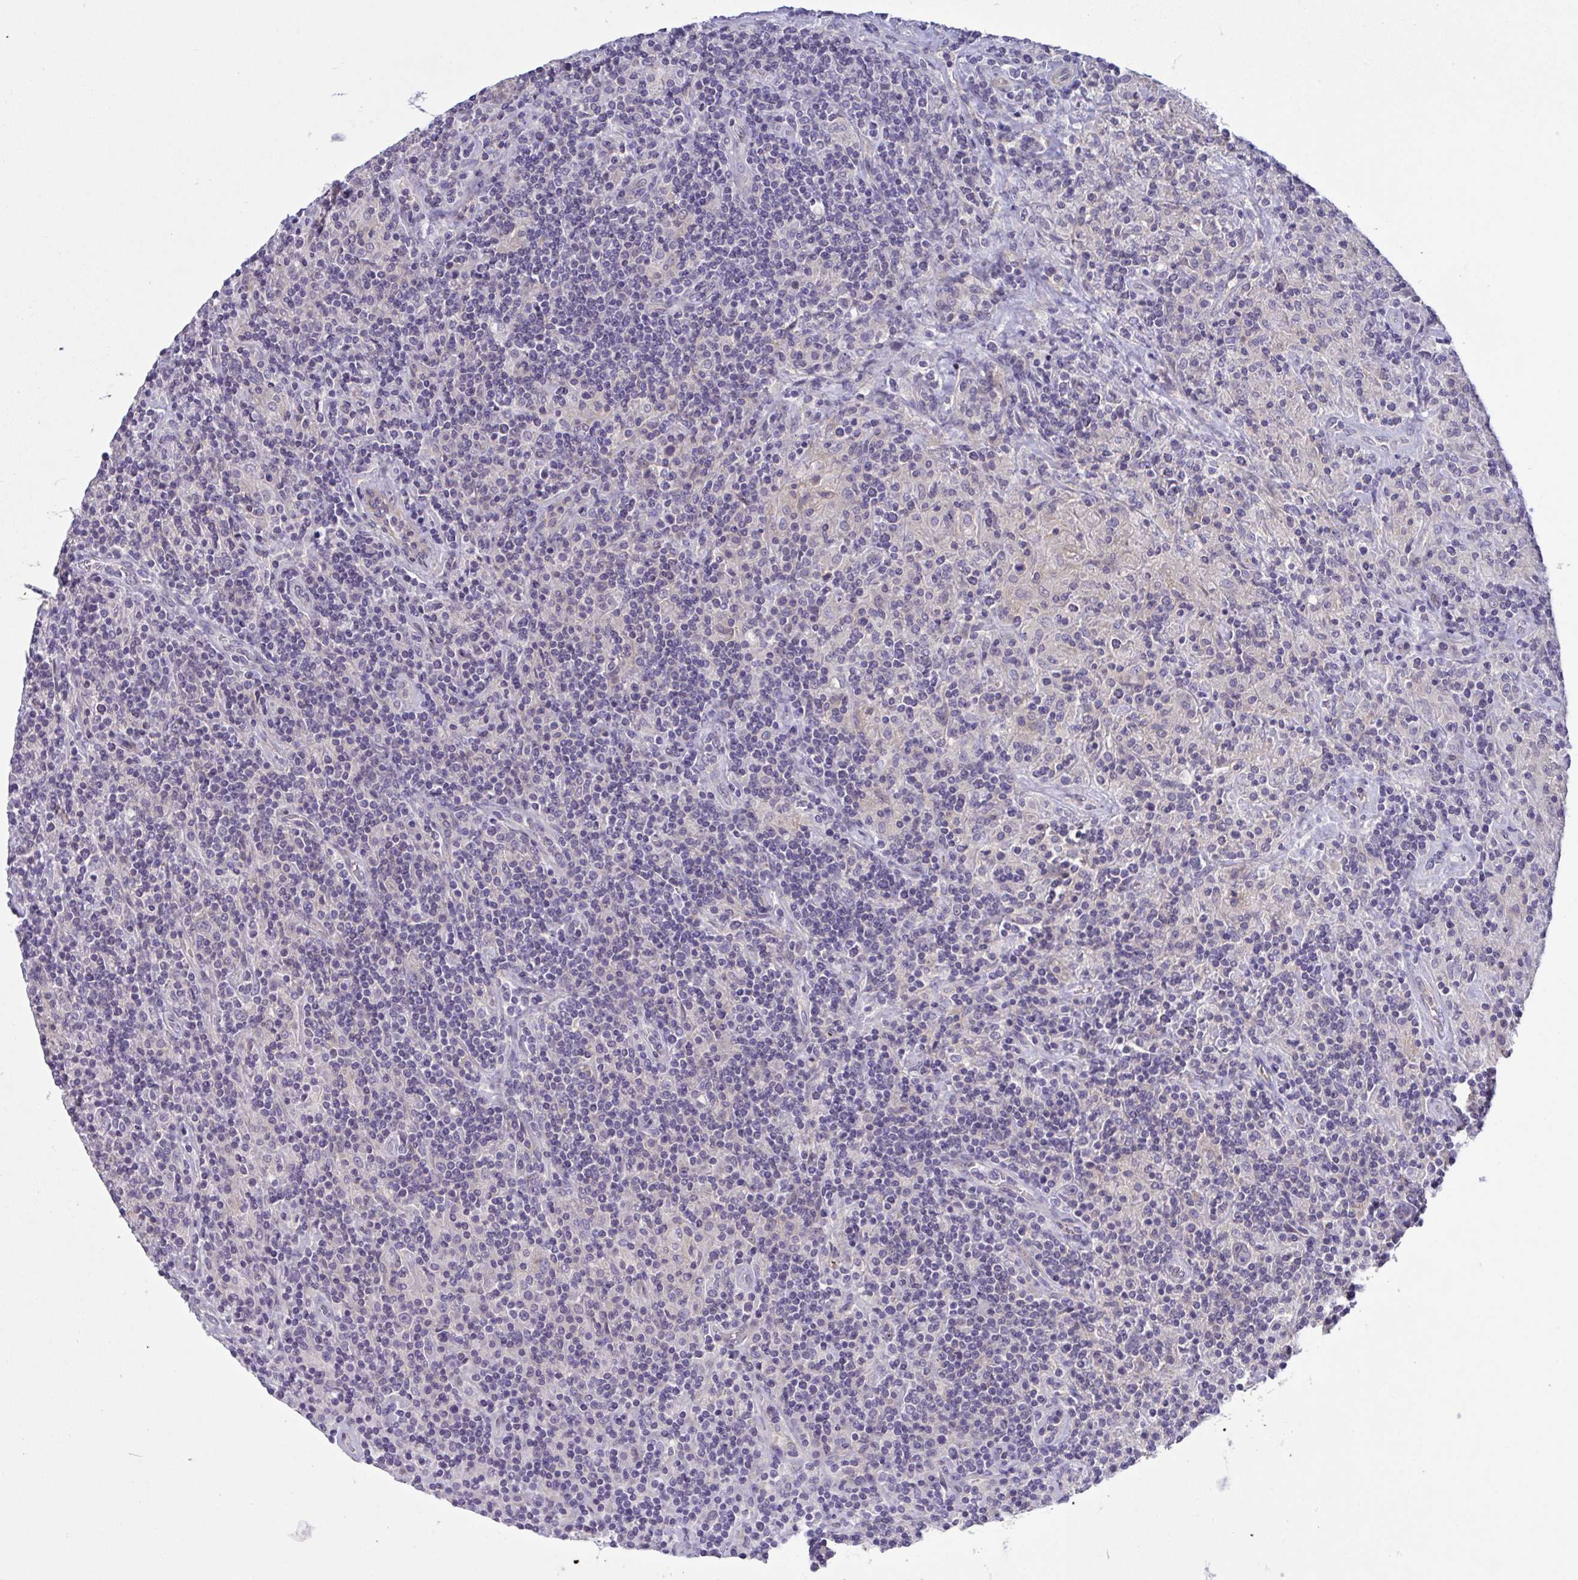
{"staining": {"intensity": "negative", "quantity": "none", "location": "none"}, "tissue": "lymphoma", "cell_type": "Tumor cells", "image_type": "cancer", "snomed": [{"axis": "morphology", "description": "Hodgkin's disease, NOS"}, {"axis": "topography", "description": "Lymph node"}], "caption": "IHC of Hodgkin's disease reveals no staining in tumor cells. Brightfield microscopy of IHC stained with DAB (brown) and hematoxylin (blue), captured at high magnification.", "gene": "RHOXF1", "patient": {"sex": "male", "age": 70}}